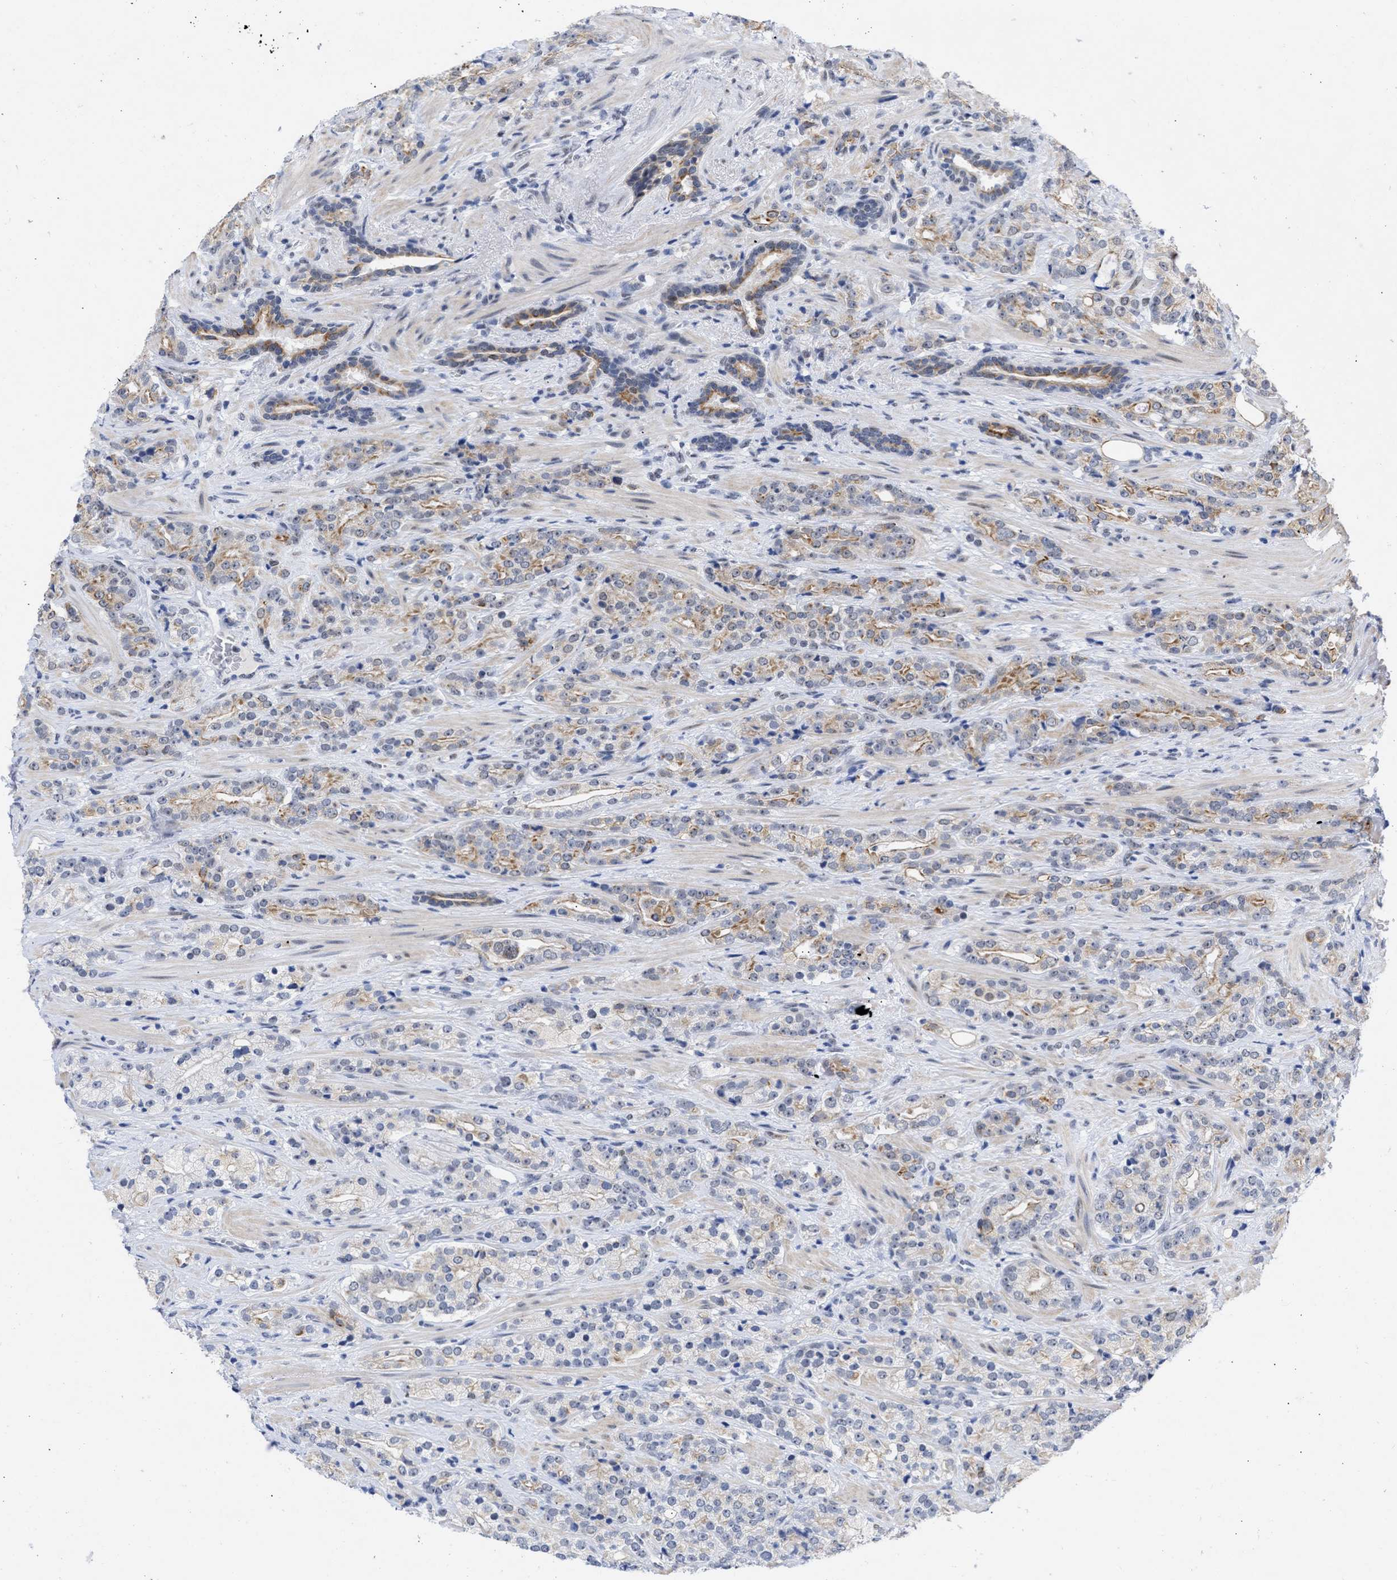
{"staining": {"intensity": "moderate", "quantity": ">75%", "location": "cytoplasmic/membranous"}, "tissue": "prostate cancer", "cell_type": "Tumor cells", "image_type": "cancer", "snomed": [{"axis": "morphology", "description": "Adenocarcinoma, High grade"}, {"axis": "topography", "description": "Prostate"}], "caption": "Immunohistochemistry (IHC) (DAB (3,3'-diaminobenzidine)) staining of adenocarcinoma (high-grade) (prostate) demonstrates moderate cytoplasmic/membranous protein positivity in about >75% of tumor cells.", "gene": "DDX41", "patient": {"sex": "male", "age": 71}}